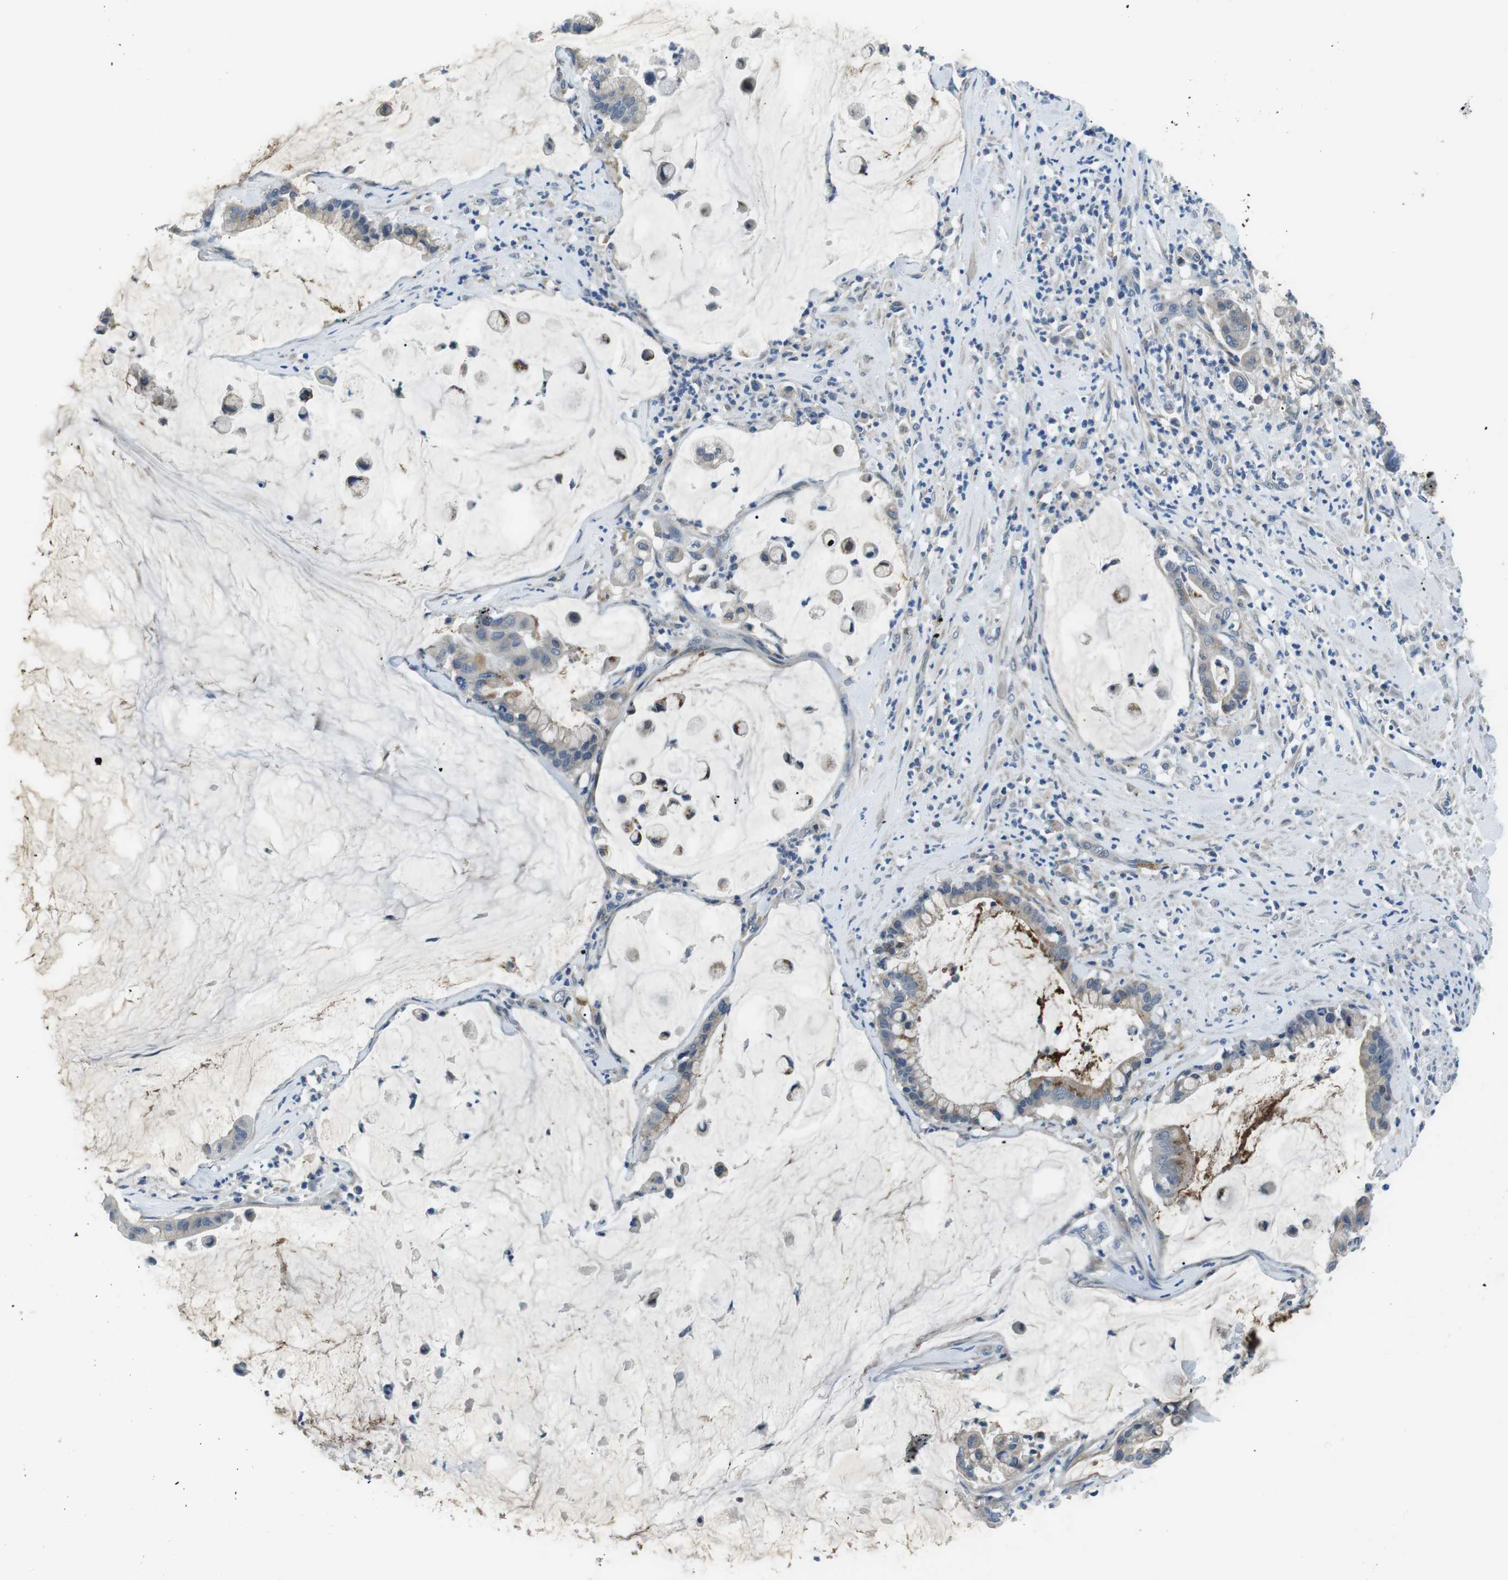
{"staining": {"intensity": "negative", "quantity": "none", "location": "none"}, "tissue": "pancreatic cancer", "cell_type": "Tumor cells", "image_type": "cancer", "snomed": [{"axis": "morphology", "description": "Adenocarcinoma, NOS"}, {"axis": "topography", "description": "Pancreas"}], "caption": "Pancreatic adenocarcinoma was stained to show a protein in brown. There is no significant staining in tumor cells. (DAB immunohistochemistry, high magnification).", "gene": "WSCD1", "patient": {"sex": "male", "age": 41}}